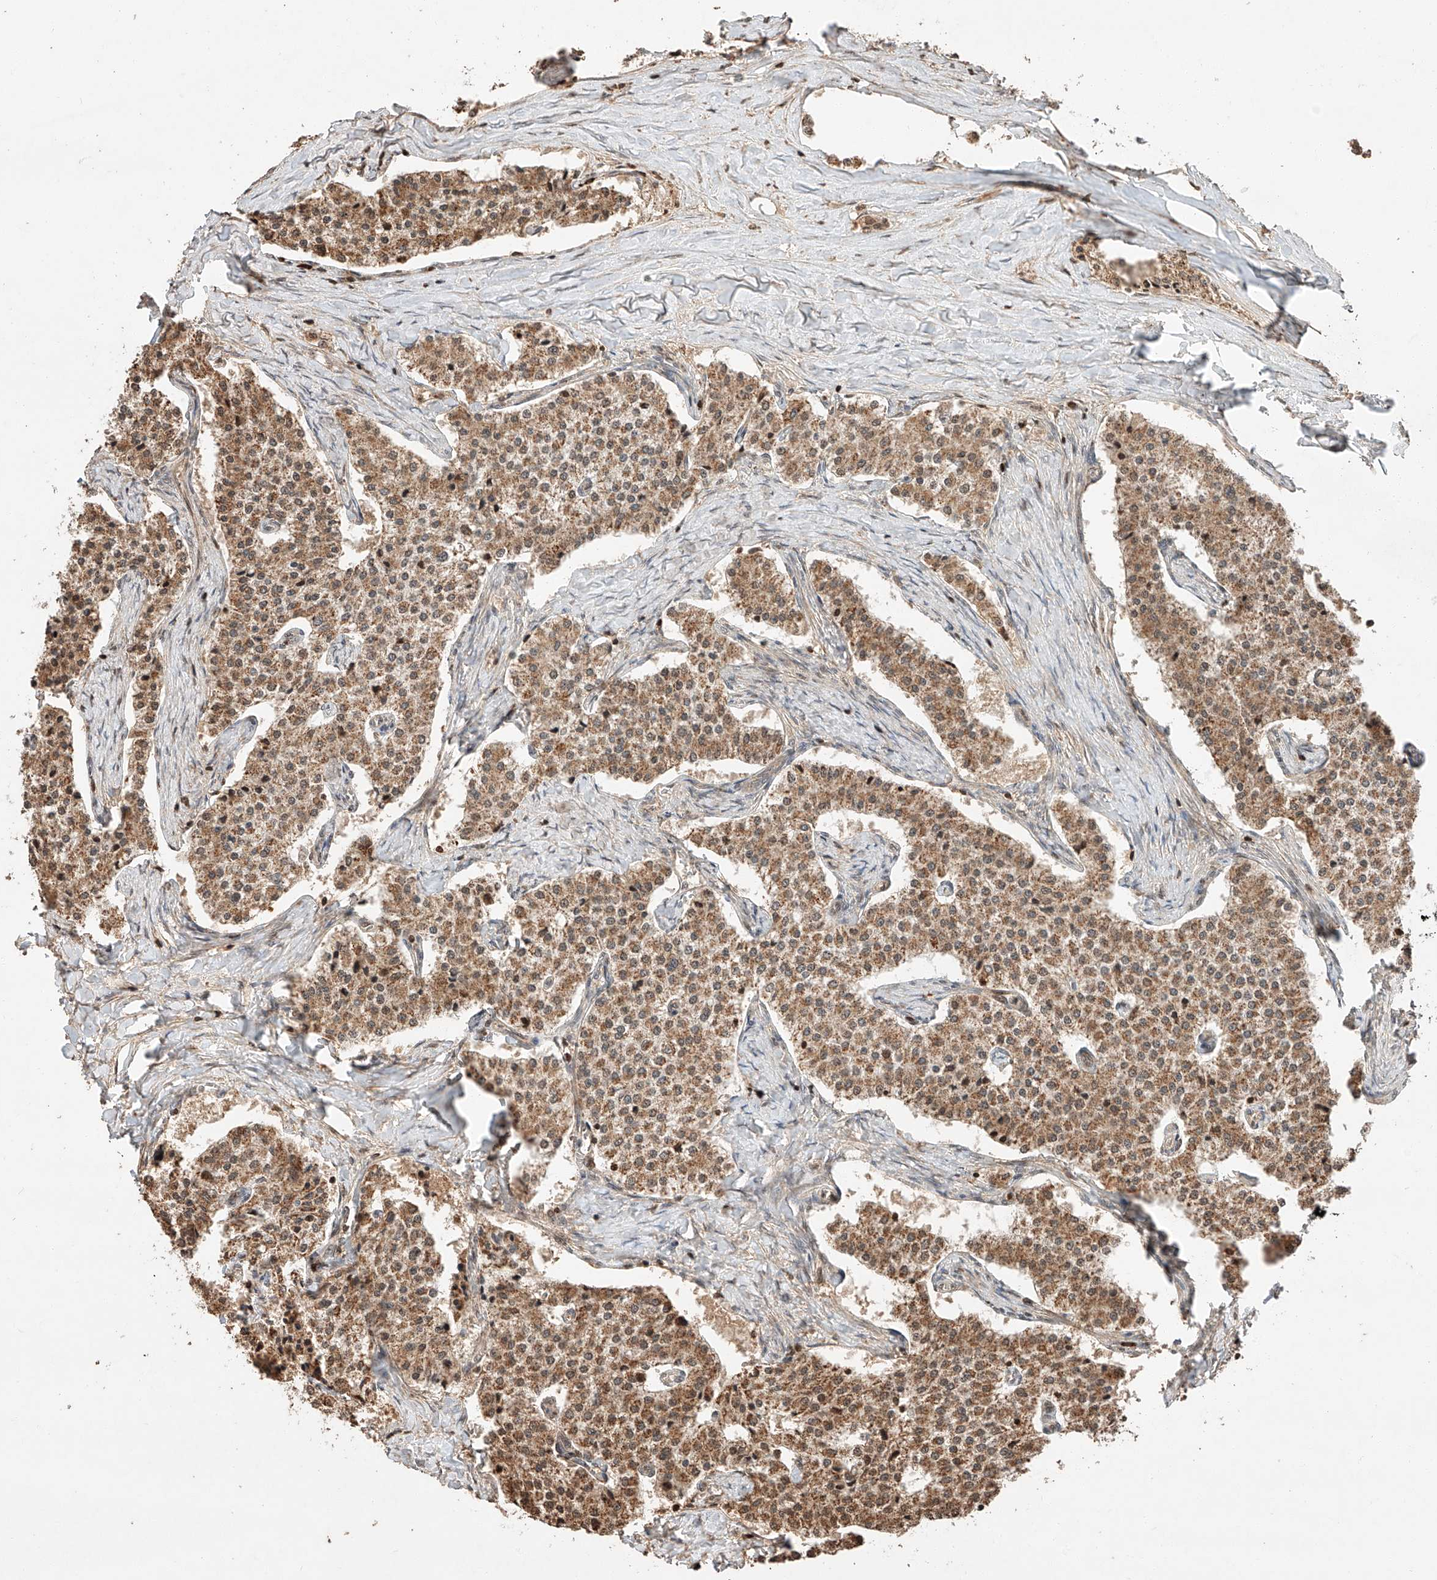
{"staining": {"intensity": "moderate", "quantity": ">75%", "location": "cytoplasmic/membranous"}, "tissue": "carcinoid", "cell_type": "Tumor cells", "image_type": "cancer", "snomed": [{"axis": "morphology", "description": "Carcinoid, malignant, NOS"}, {"axis": "topography", "description": "Colon"}], "caption": "Protein staining reveals moderate cytoplasmic/membranous staining in about >75% of tumor cells in carcinoid. (Brightfield microscopy of DAB IHC at high magnification).", "gene": "ARHGAP33", "patient": {"sex": "female", "age": 52}}